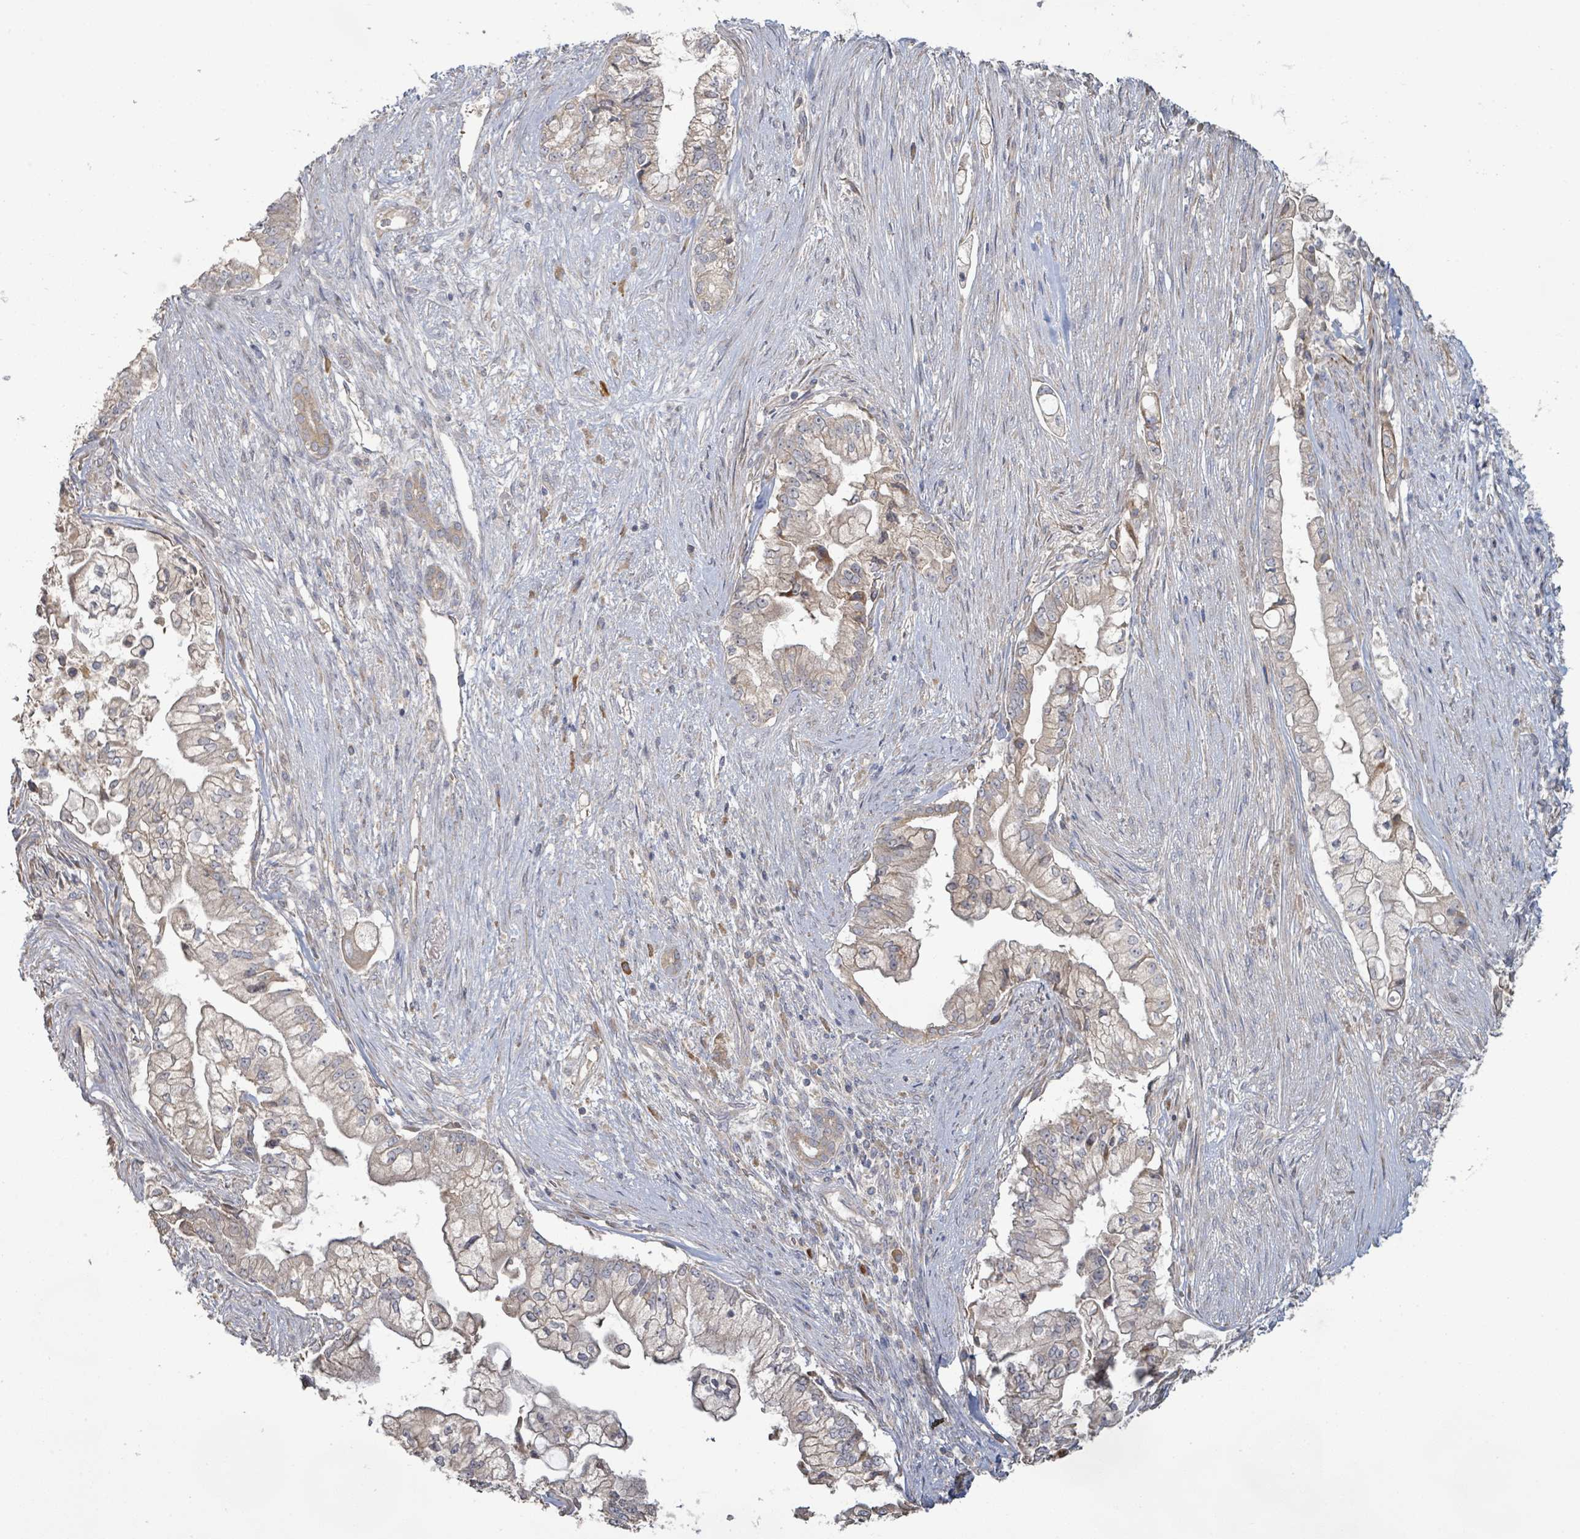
{"staining": {"intensity": "weak", "quantity": "25%-75%", "location": "cytoplasmic/membranous"}, "tissue": "pancreatic cancer", "cell_type": "Tumor cells", "image_type": "cancer", "snomed": [{"axis": "morphology", "description": "Adenocarcinoma, NOS"}, {"axis": "topography", "description": "Pancreas"}], "caption": "Immunohistochemical staining of human adenocarcinoma (pancreatic) exhibits low levels of weak cytoplasmic/membranous staining in approximately 25%-75% of tumor cells.", "gene": "KCNS2", "patient": {"sex": "female", "age": 69}}